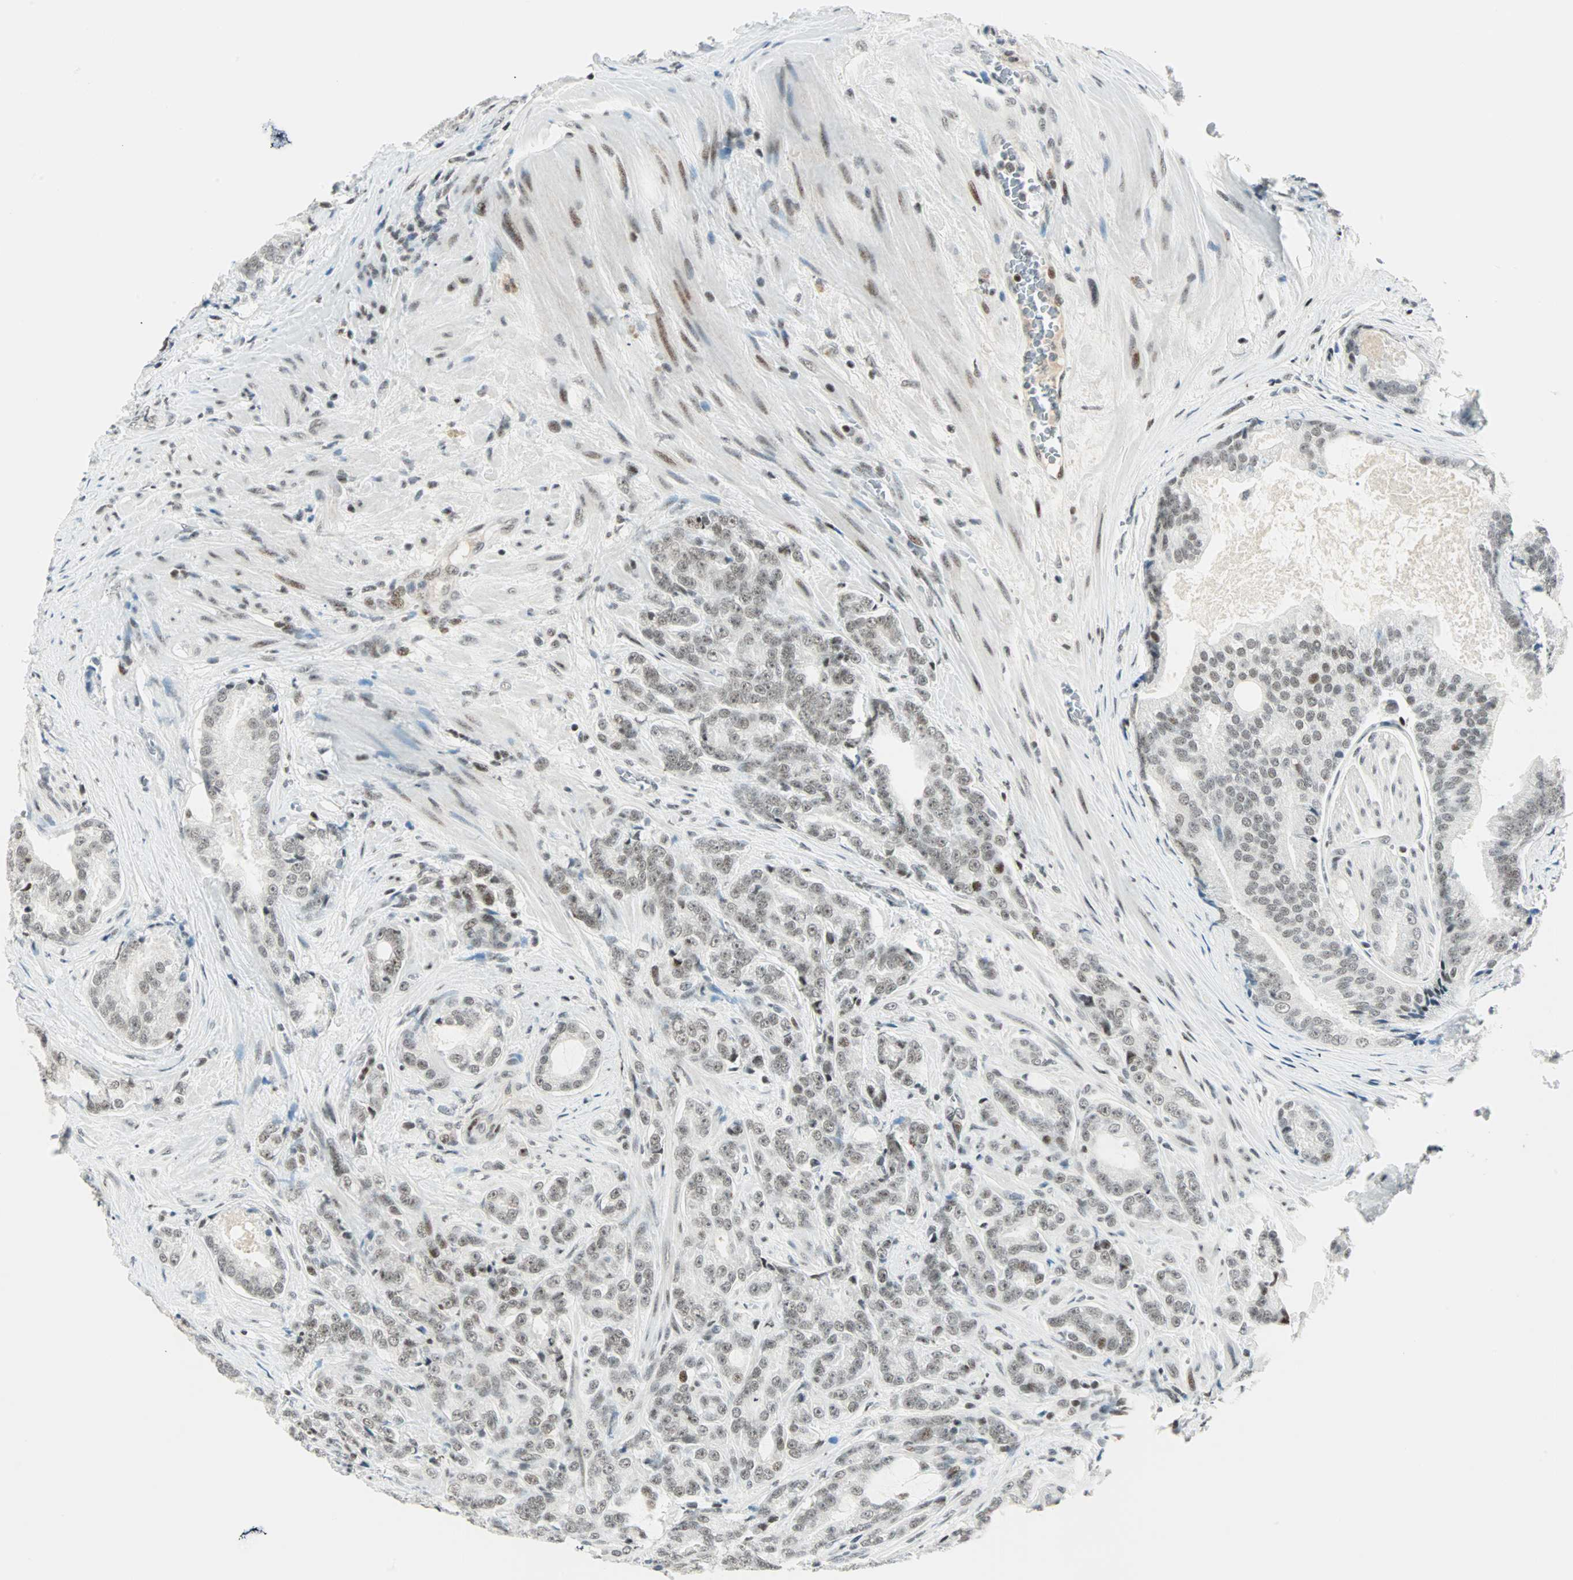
{"staining": {"intensity": "weak", "quantity": ">75%", "location": "nuclear"}, "tissue": "prostate cancer", "cell_type": "Tumor cells", "image_type": "cancer", "snomed": [{"axis": "morphology", "description": "Adenocarcinoma, Low grade"}, {"axis": "topography", "description": "Prostate"}], "caption": "The histopathology image reveals immunohistochemical staining of adenocarcinoma (low-grade) (prostate). There is weak nuclear expression is identified in approximately >75% of tumor cells. (DAB (3,3'-diaminobenzidine) IHC with brightfield microscopy, high magnification).", "gene": "SIN3A", "patient": {"sex": "male", "age": 58}}